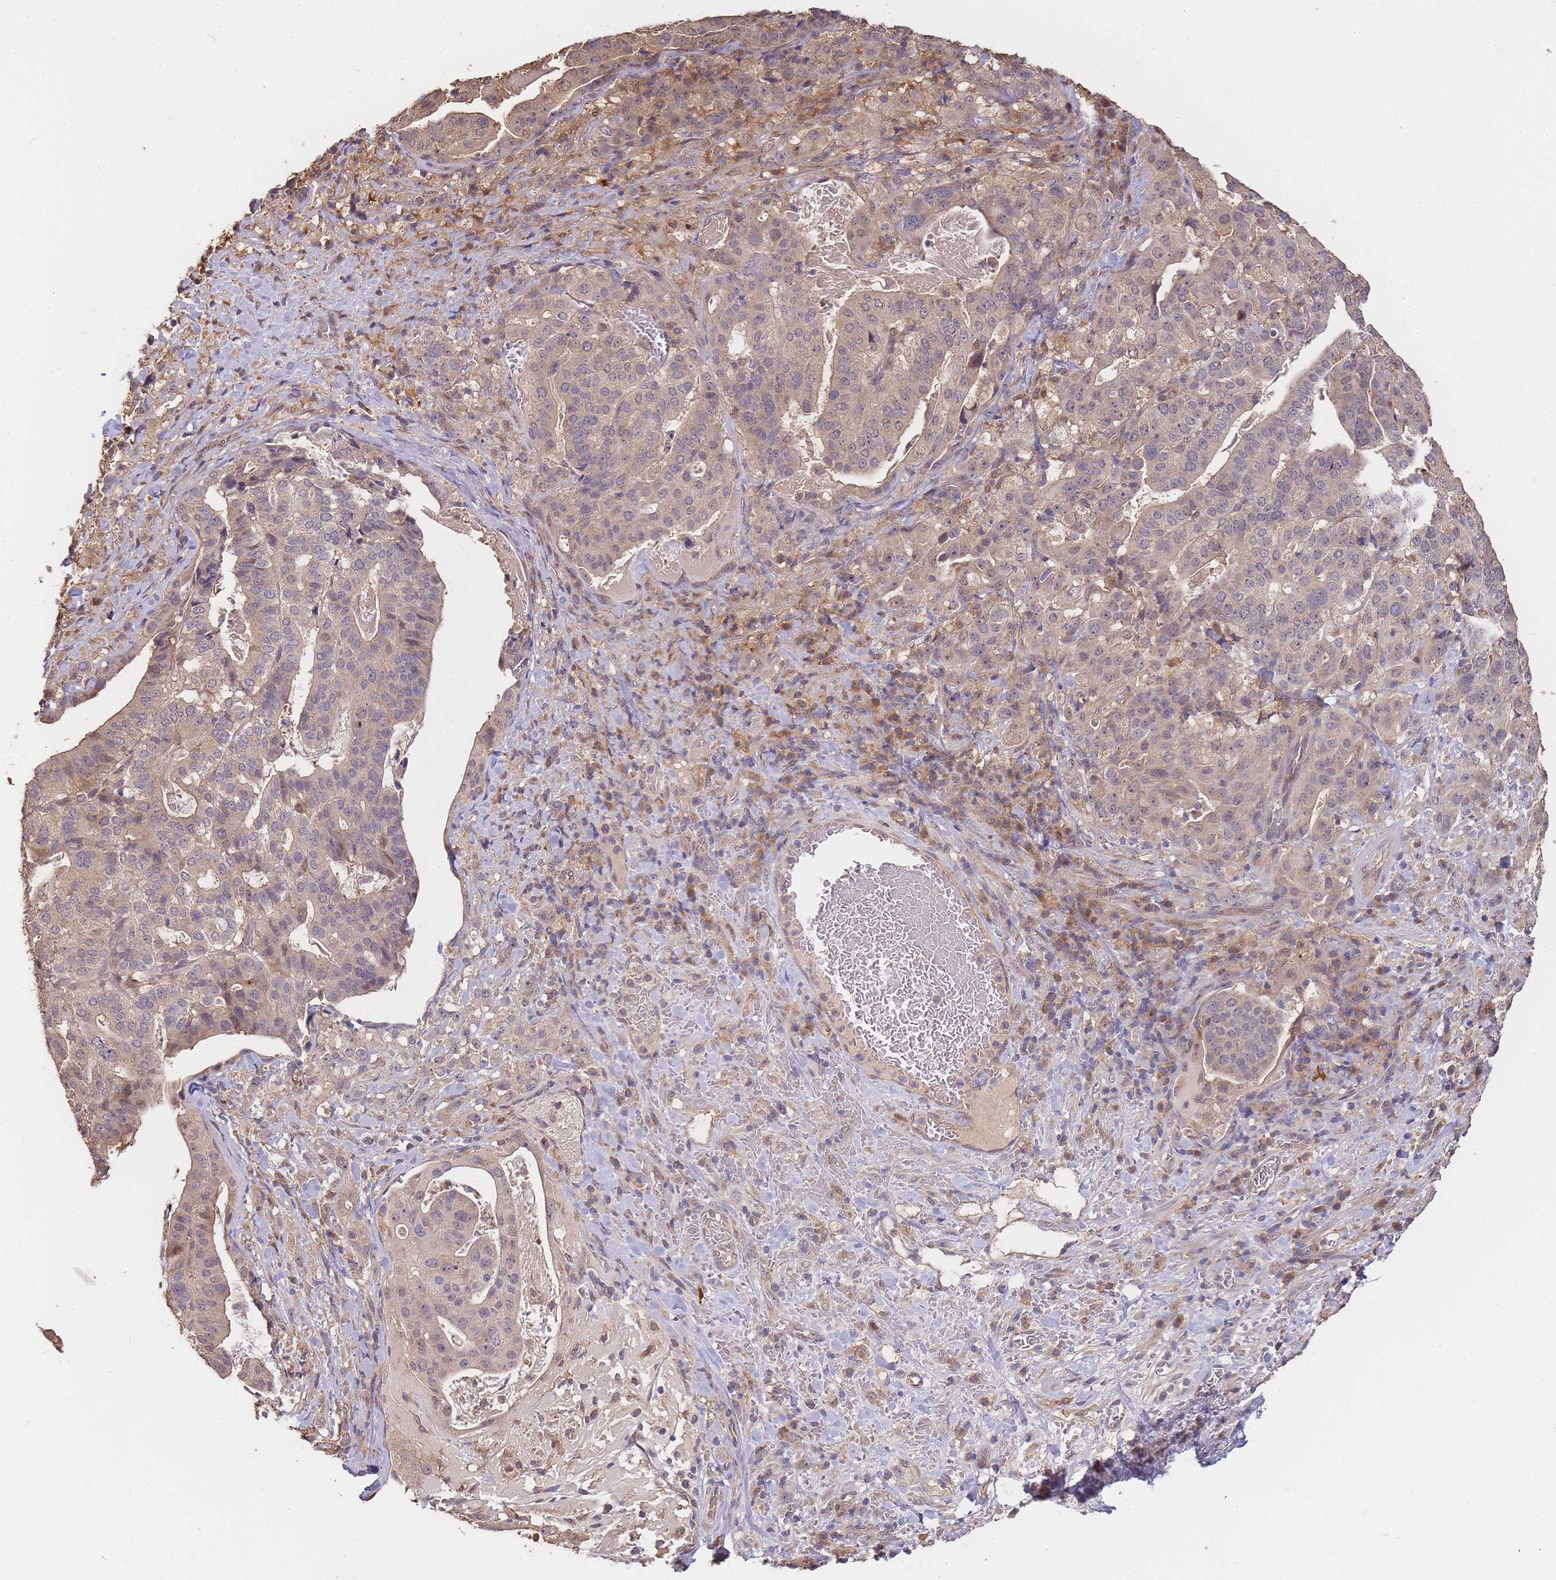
{"staining": {"intensity": "weak", "quantity": "25%-75%", "location": "cytoplasmic/membranous"}, "tissue": "stomach cancer", "cell_type": "Tumor cells", "image_type": "cancer", "snomed": [{"axis": "morphology", "description": "Adenocarcinoma, NOS"}, {"axis": "topography", "description": "Stomach"}], "caption": "A high-resolution photomicrograph shows immunohistochemistry staining of adenocarcinoma (stomach), which shows weak cytoplasmic/membranous positivity in approximately 25%-75% of tumor cells.", "gene": "CDKN2AIPNL", "patient": {"sex": "male", "age": 48}}